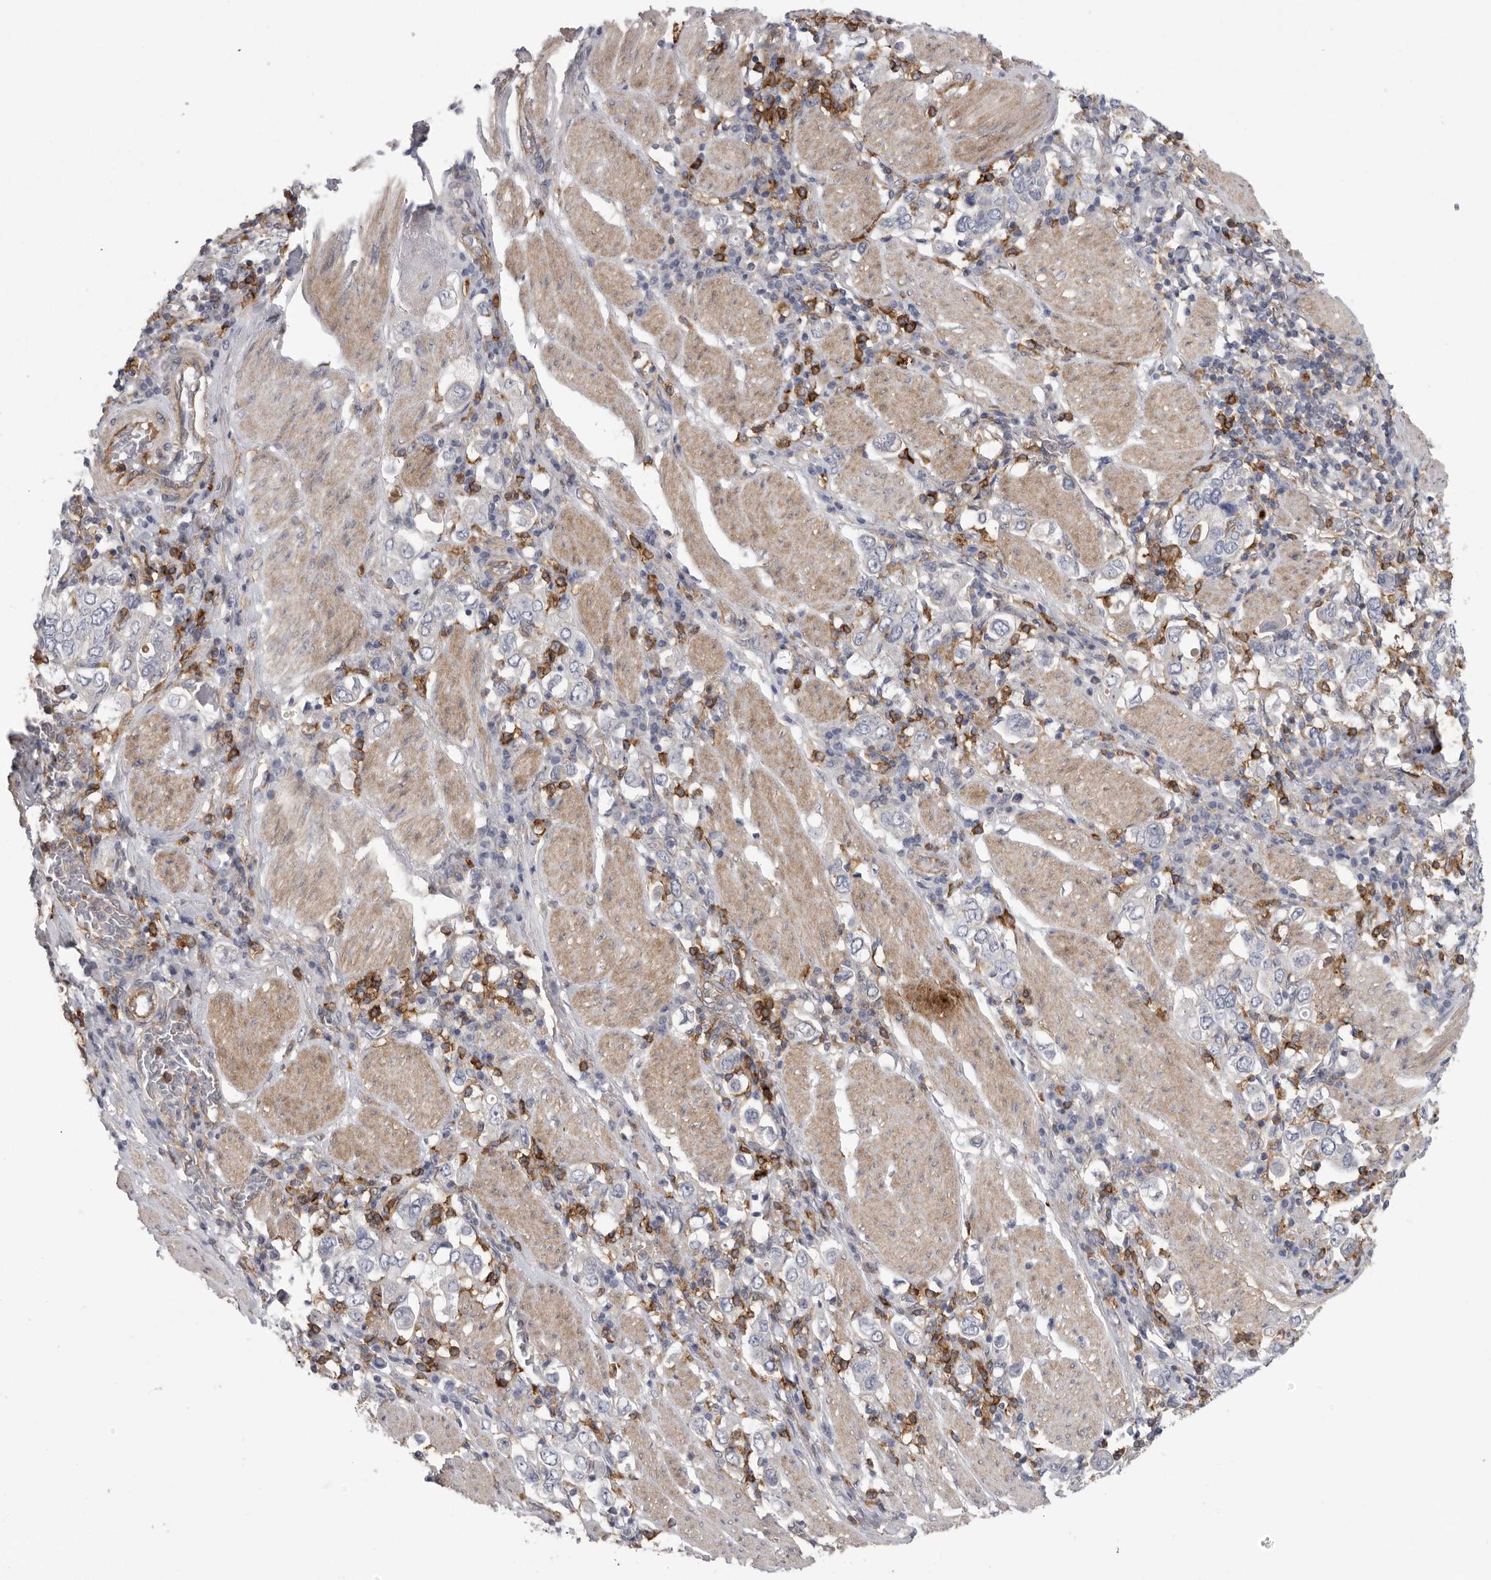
{"staining": {"intensity": "negative", "quantity": "none", "location": "none"}, "tissue": "stomach cancer", "cell_type": "Tumor cells", "image_type": "cancer", "snomed": [{"axis": "morphology", "description": "Adenocarcinoma, NOS"}, {"axis": "topography", "description": "Stomach, upper"}], "caption": "This is an immunohistochemistry (IHC) photomicrograph of human stomach adenocarcinoma. There is no positivity in tumor cells.", "gene": "SIGLEC10", "patient": {"sex": "male", "age": 62}}